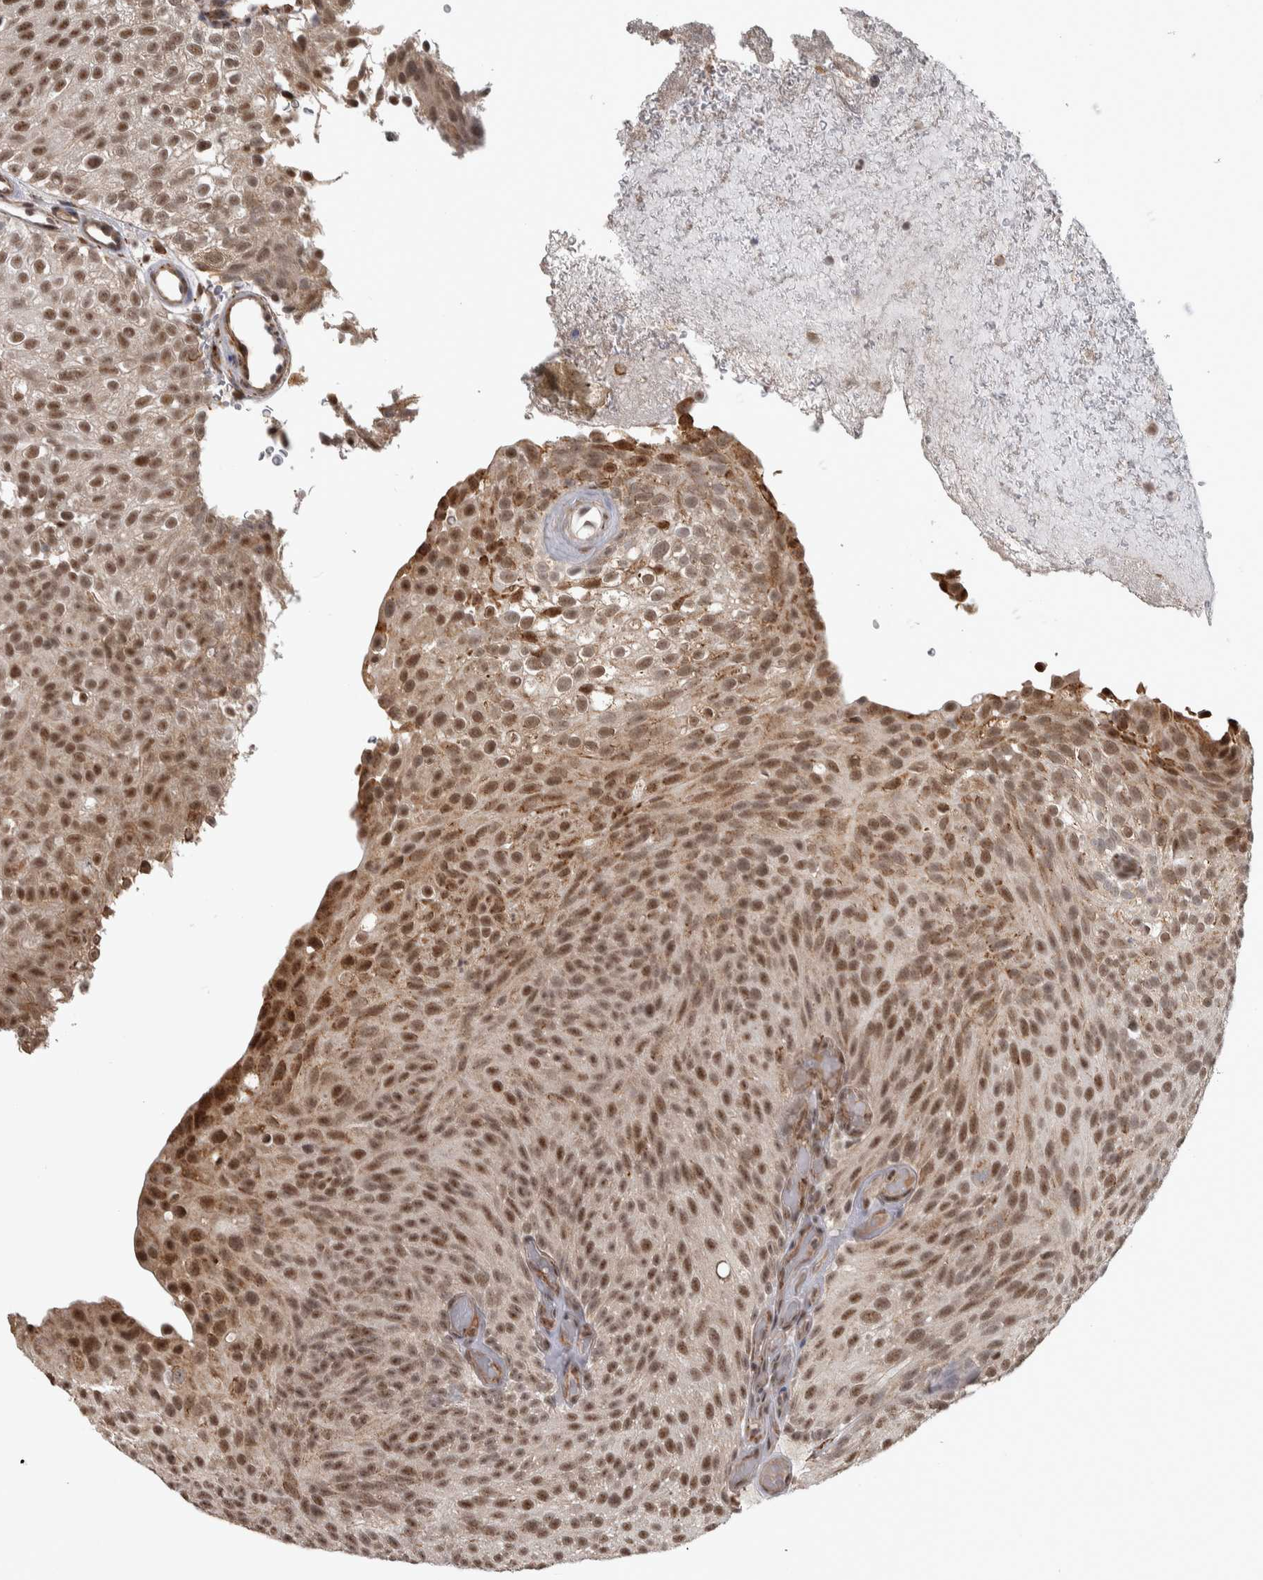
{"staining": {"intensity": "strong", "quantity": ">75%", "location": "nuclear"}, "tissue": "urothelial cancer", "cell_type": "Tumor cells", "image_type": "cancer", "snomed": [{"axis": "morphology", "description": "Urothelial carcinoma, Low grade"}, {"axis": "topography", "description": "Urinary bladder"}], "caption": "Urothelial cancer stained for a protein reveals strong nuclear positivity in tumor cells.", "gene": "DDX42", "patient": {"sex": "male", "age": 78}}